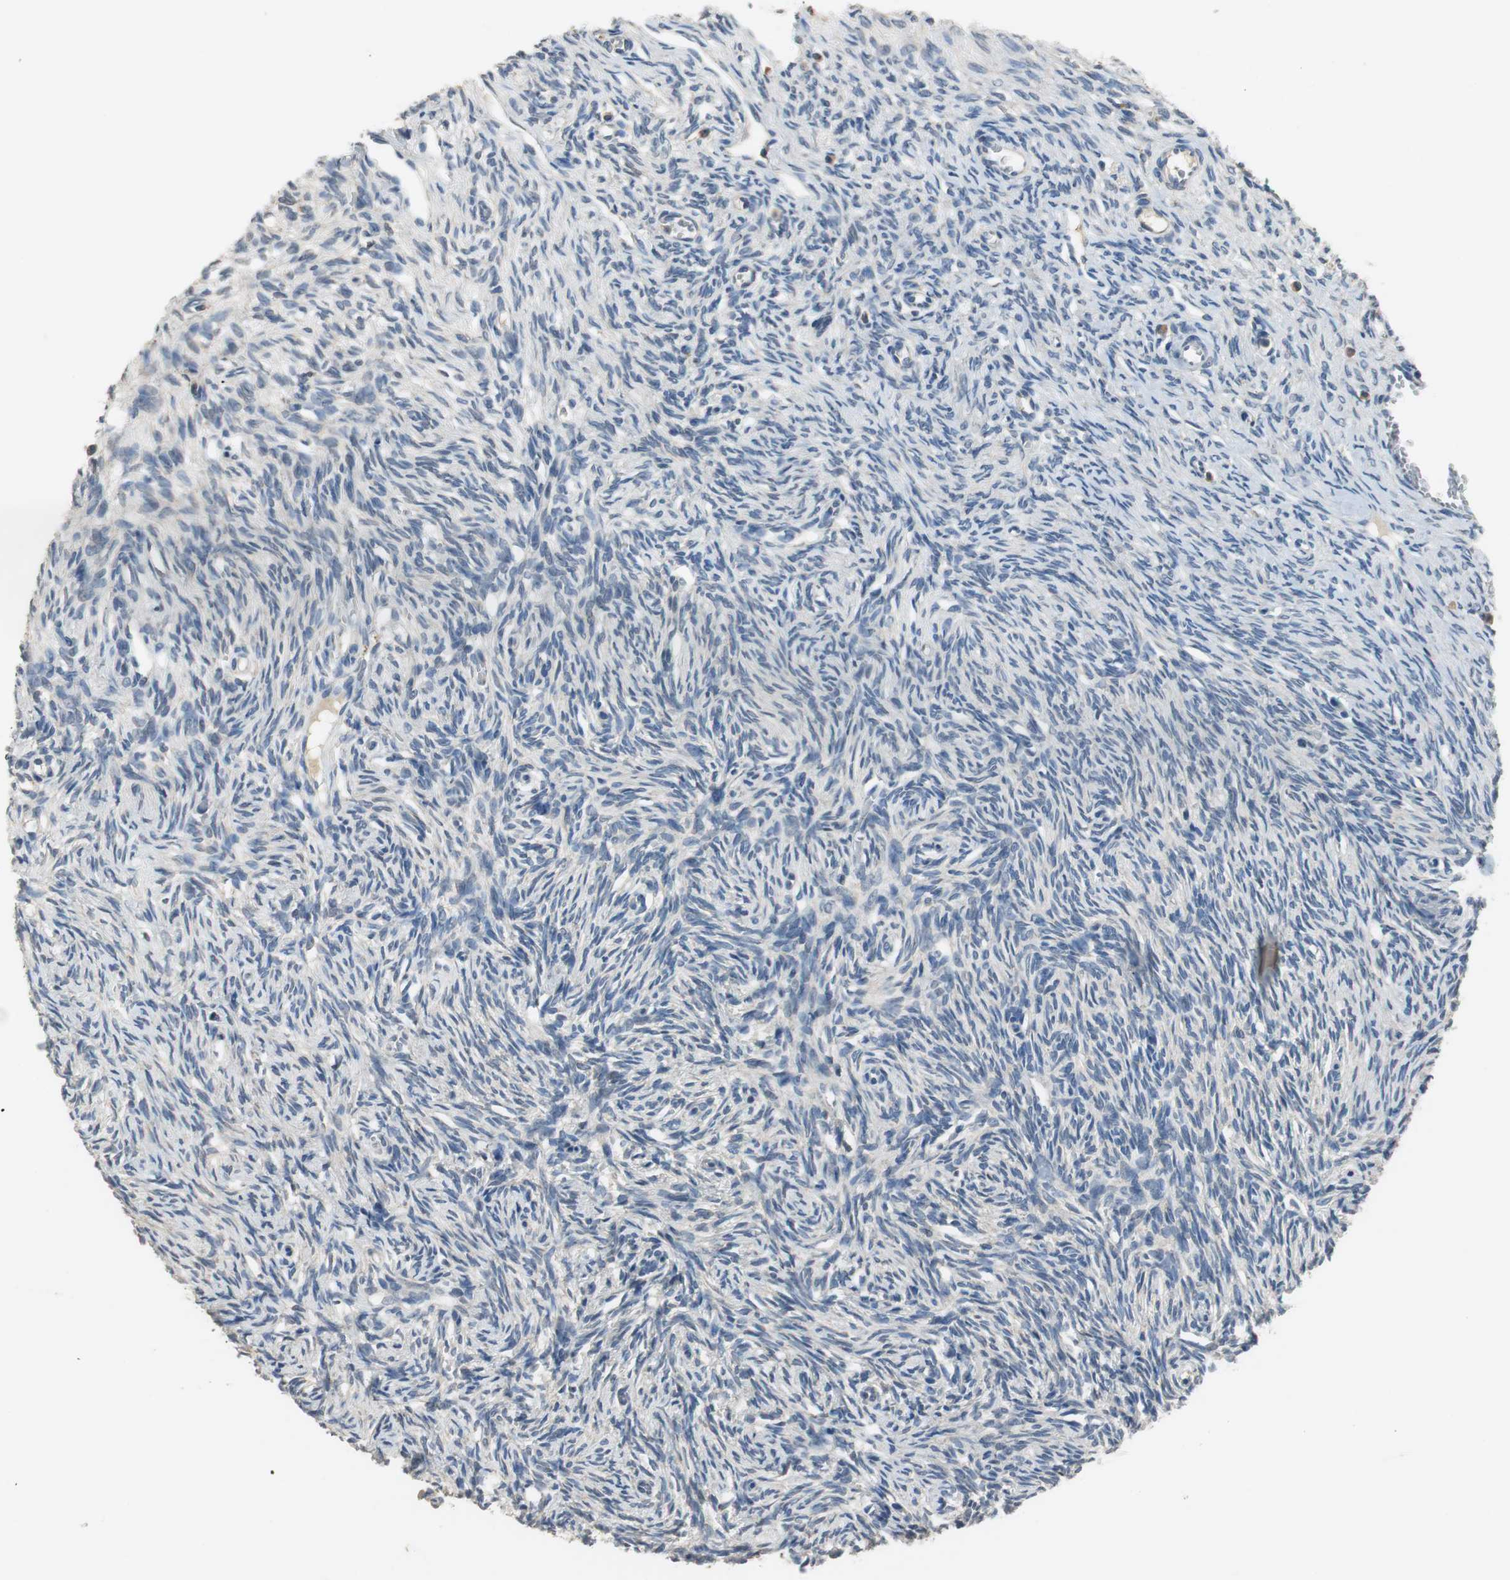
{"staining": {"intensity": "negative", "quantity": "none", "location": "none"}, "tissue": "ovary", "cell_type": "Ovarian stroma cells", "image_type": "normal", "snomed": [{"axis": "morphology", "description": "Normal tissue, NOS"}, {"axis": "topography", "description": "Ovary"}], "caption": "An immunohistochemistry (IHC) histopathology image of normal ovary is shown. There is no staining in ovarian stroma cells of ovary.", "gene": "MTIF2", "patient": {"sex": "female", "age": 33}}